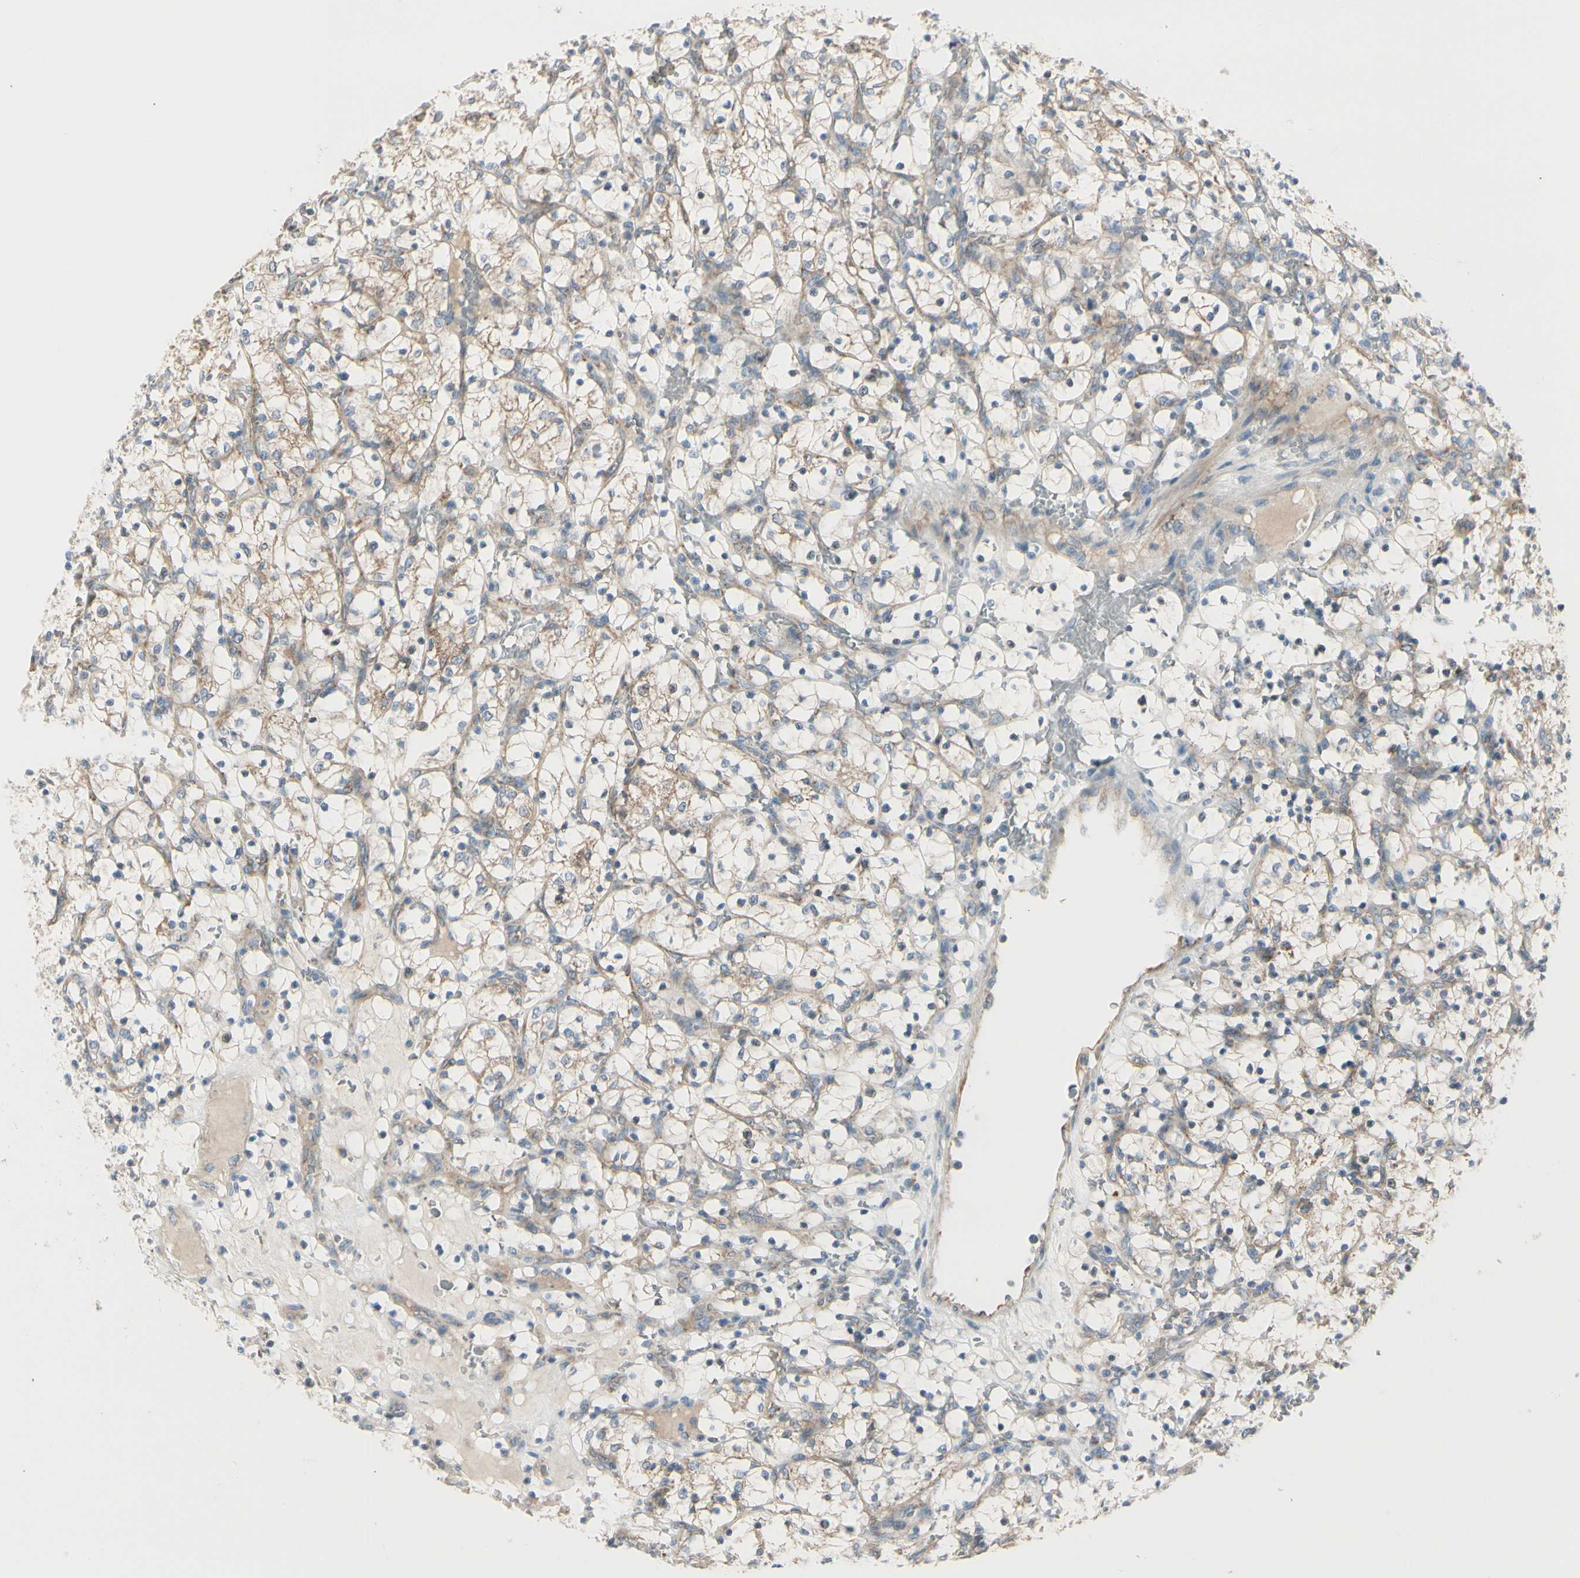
{"staining": {"intensity": "weak", "quantity": ">75%", "location": "cytoplasmic/membranous"}, "tissue": "renal cancer", "cell_type": "Tumor cells", "image_type": "cancer", "snomed": [{"axis": "morphology", "description": "Adenocarcinoma, NOS"}, {"axis": "topography", "description": "Kidney"}], "caption": "A low amount of weak cytoplasmic/membranous staining is present in about >75% of tumor cells in renal cancer (adenocarcinoma) tissue.", "gene": "EPHA3", "patient": {"sex": "female", "age": 69}}